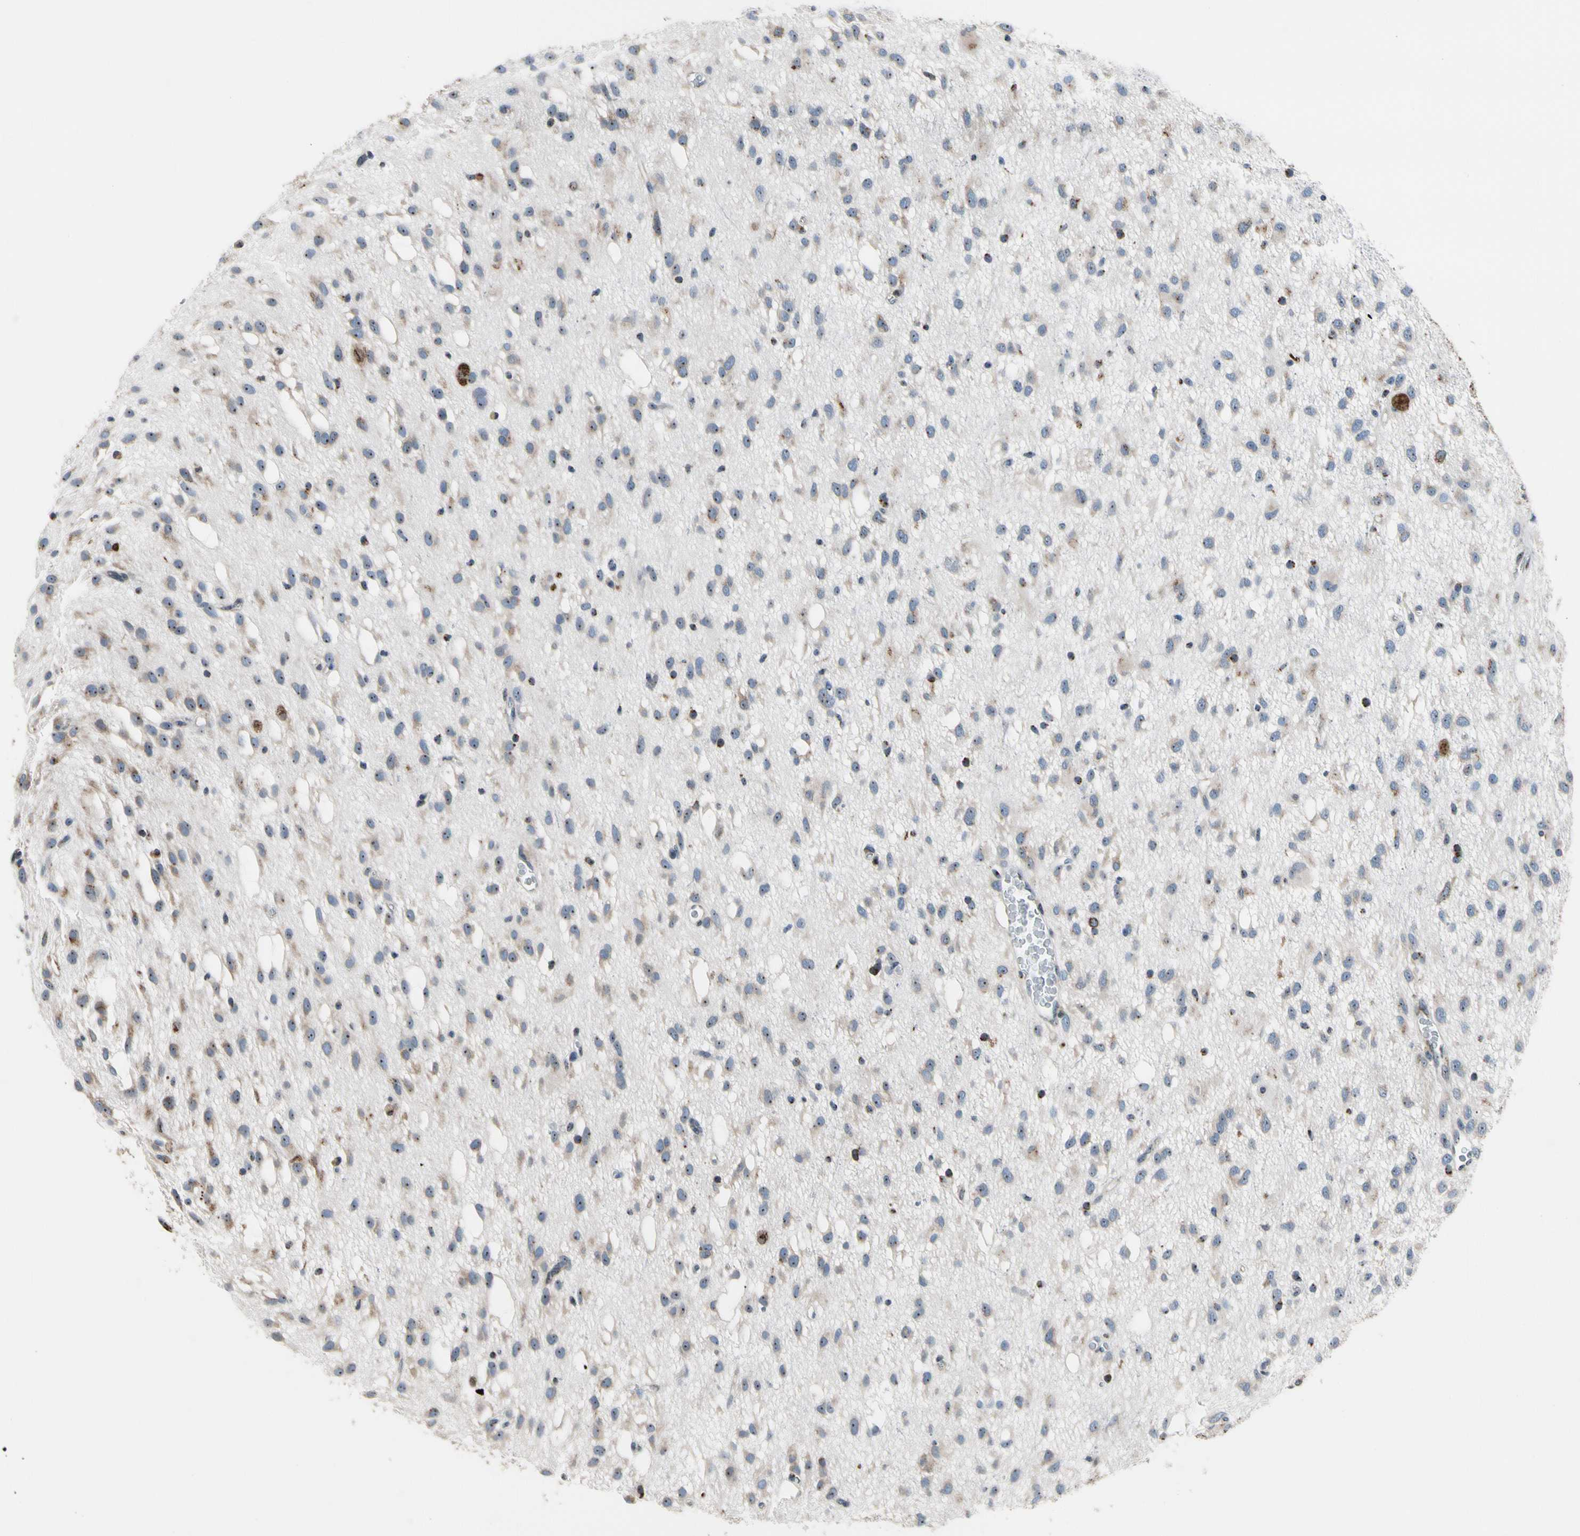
{"staining": {"intensity": "weak", "quantity": ">75%", "location": "cytoplasmic/membranous"}, "tissue": "glioma", "cell_type": "Tumor cells", "image_type": "cancer", "snomed": [{"axis": "morphology", "description": "Glioma, malignant, Low grade"}, {"axis": "topography", "description": "Brain"}], "caption": "A low amount of weak cytoplasmic/membranous positivity is identified in approximately >75% of tumor cells in glioma tissue.", "gene": "TMED7", "patient": {"sex": "male", "age": 77}}